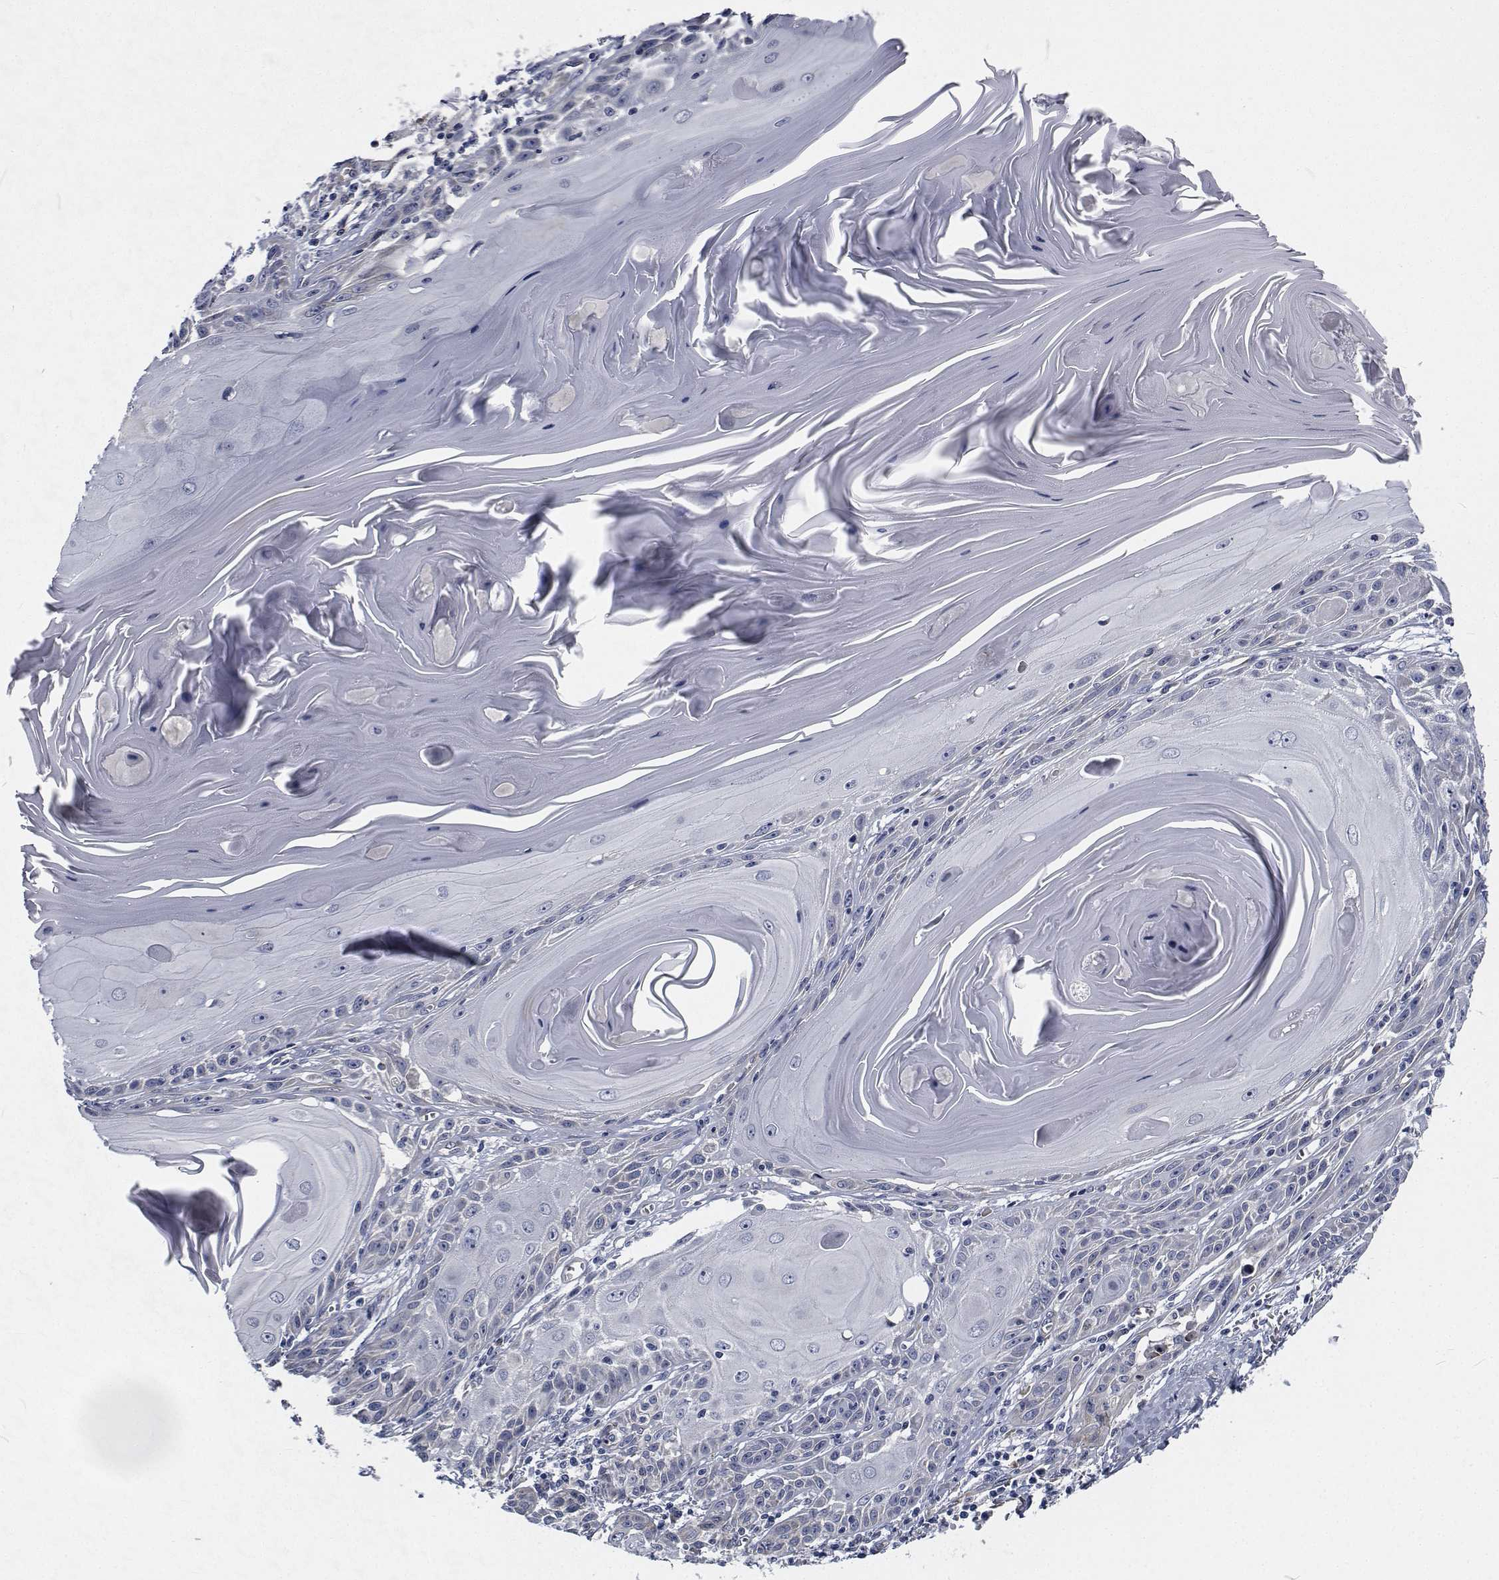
{"staining": {"intensity": "negative", "quantity": "none", "location": "none"}, "tissue": "skin cancer", "cell_type": "Tumor cells", "image_type": "cancer", "snomed": [{"axis": "morphology", "description": "Squamous cell carcinoma, NOS"}, {"axis": "topography", "description": "Skin"}, {"axis": "topography", "description": "Vulva"}], "caption": "Image shows no protein expression in tumor cells of skin cancer tissue. (DAB immunohistochemistry visualized using brightfield microscopy, high magnification).", "gene": "TTBK1", "patient": {"sex": "female", "age": 85}}